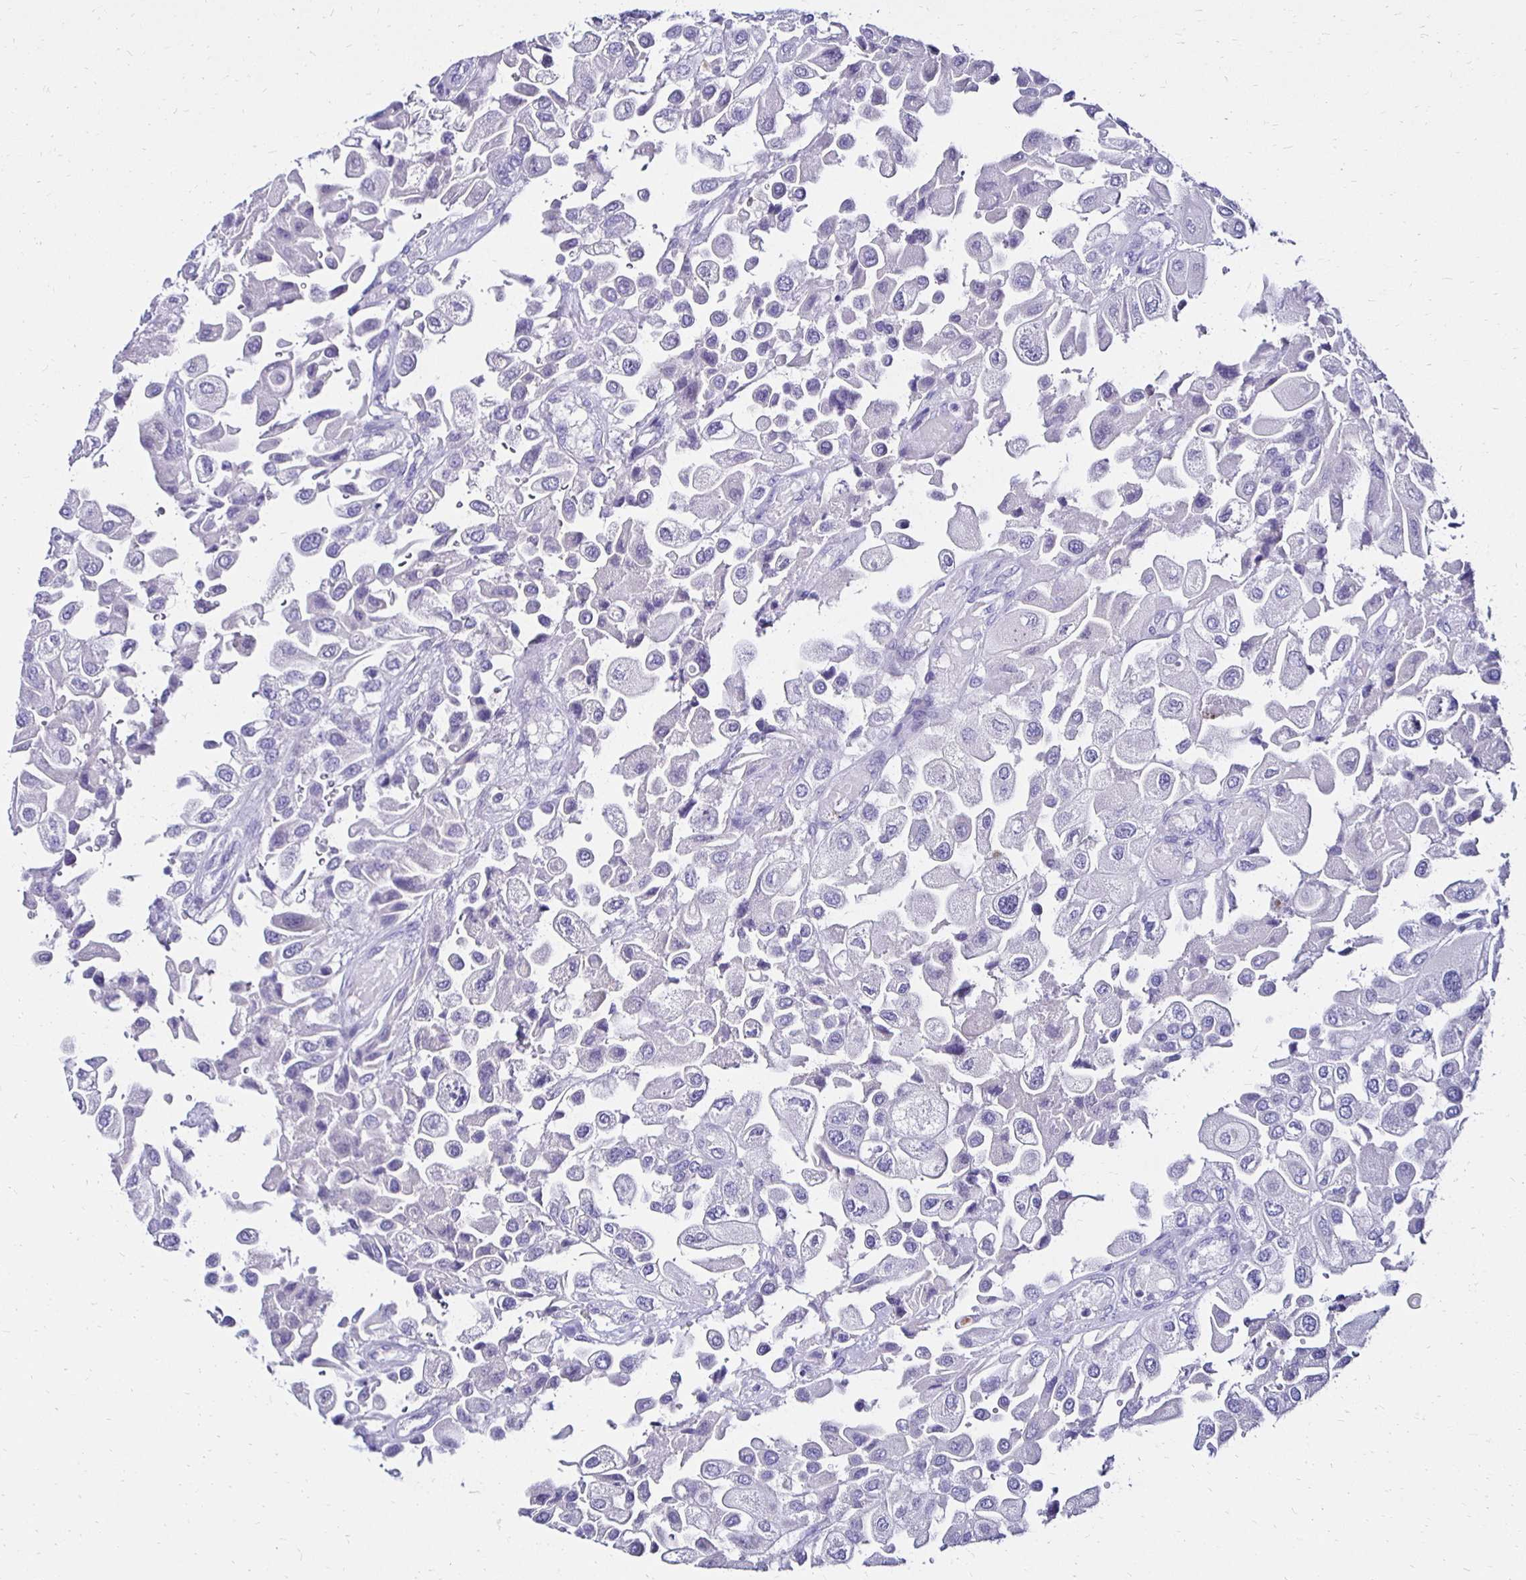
{"staining": {"intensity": "negative", "quantity": "none", "location": "none"}, "tissue": "urothelial cancer", "cell_type": "Tumor cells", "image_type": "cancer", "snomed": [{"axis": "morphology", "description": "Urothelial carcinoma, High grade"}, {"axis": "topography", "description": "Urinary bladder"}], "caption": "High magnification brightfield microscopy of urothelial cancer stained with DAB (3,3'-diaminobenzidine) (brown) and counterstained with hematoxylin (blue): tumor cells show no significant expression. (DAB immunohistochemistry with hematoxylin counter stain).", "gene": "KCNT1", "patient": {"sex": "female", "age": 64}}